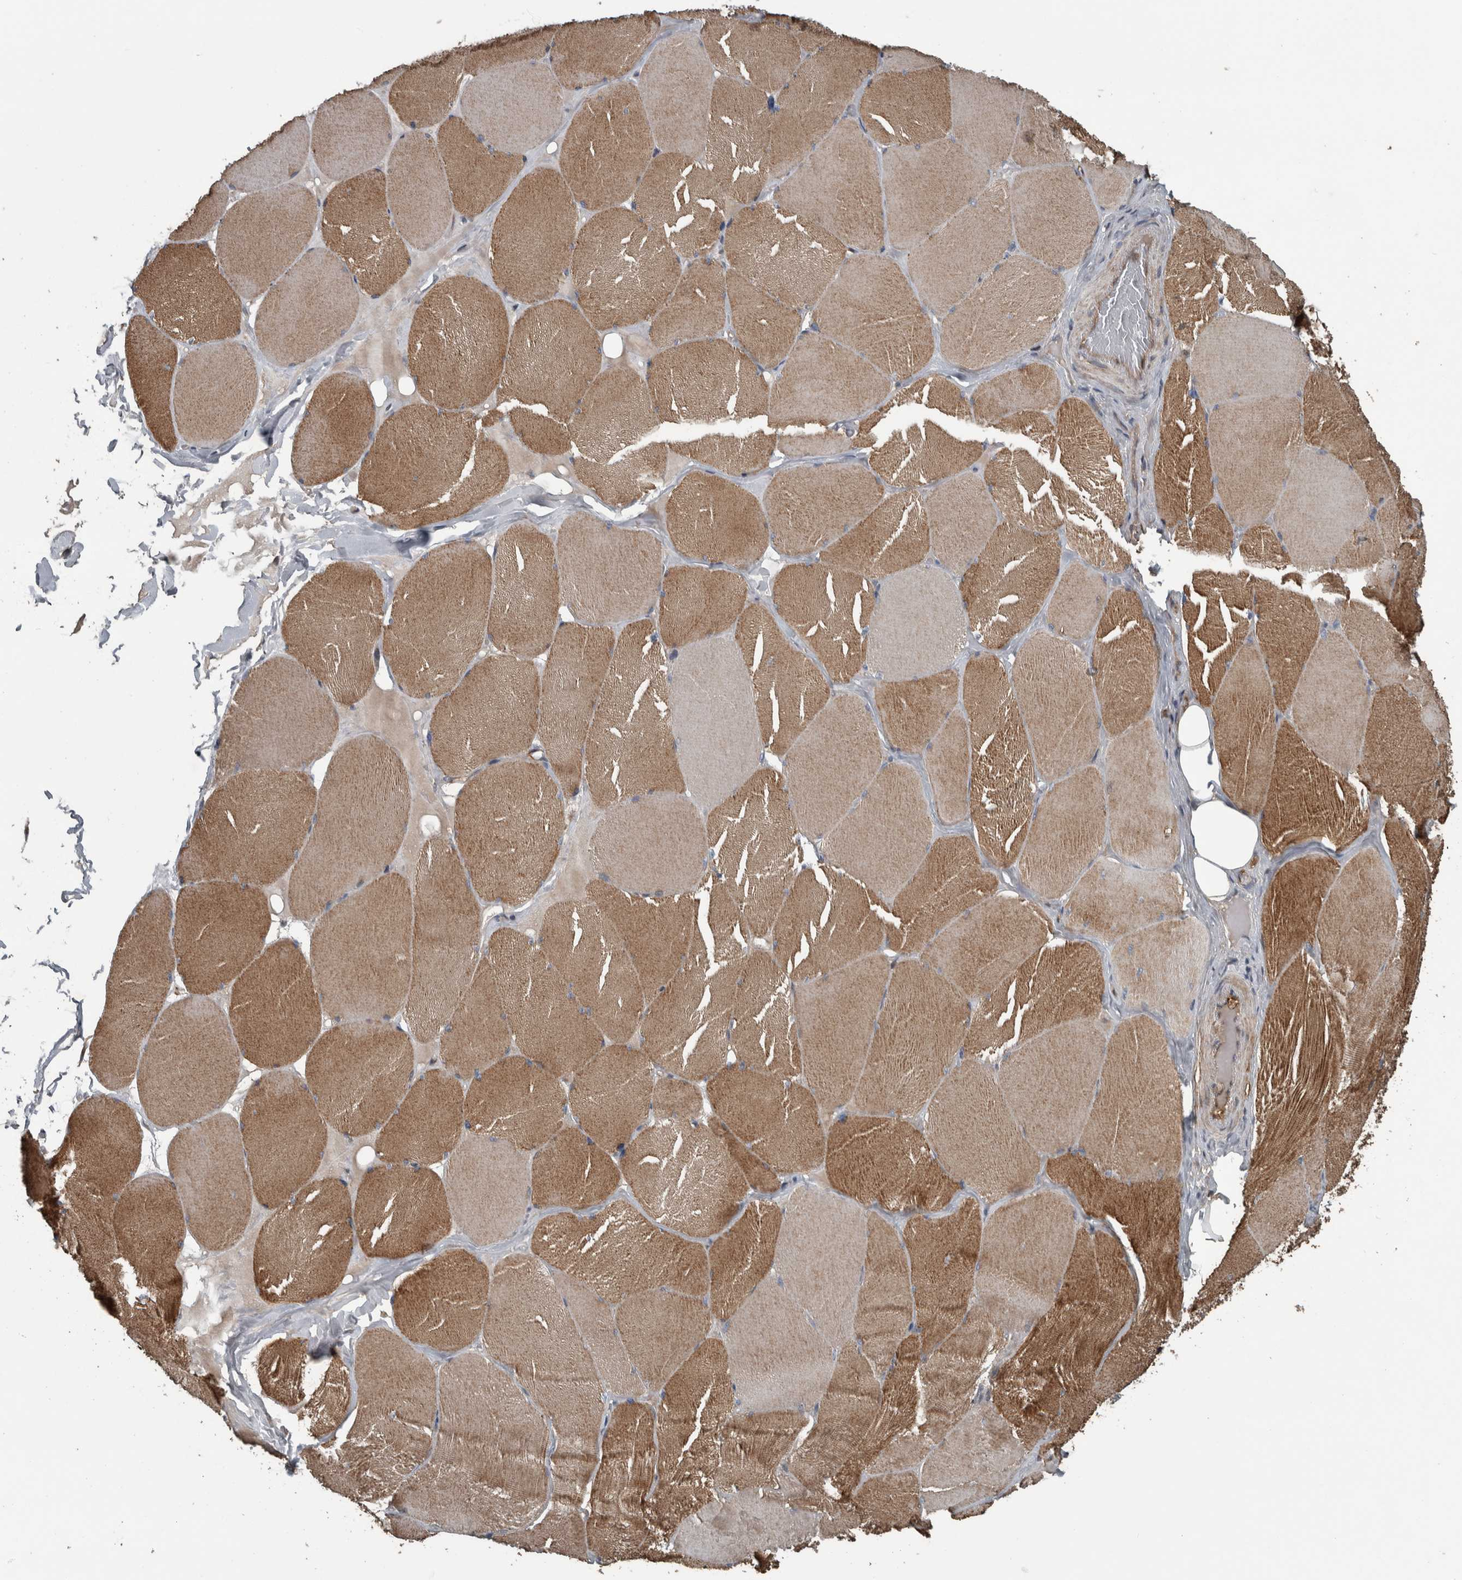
{"staining": {"intensity": "moderate", "quantity": "25%-75%", "location": "cytoplasmic/membranous"}, "tissue": "skeletal muscle", "cell_type": "Myocytes", "image_type": "normal", "snomed": [{"axis": "morphology", "description": "Normal tissue, NOS"}, {"axis": "topography", "description": "Skin"}, {"axis": "topography", "description": "Skeletal muscle"}], "caption": "Immunohistochemical staining of normal skeletal muscle reveals medium levels of moderate cytoplasmic/membranous positivity in approximately 25%-75% of myocytes.", "gene": "EXOC8", "patient": {"sex": "male", "age": 83}}